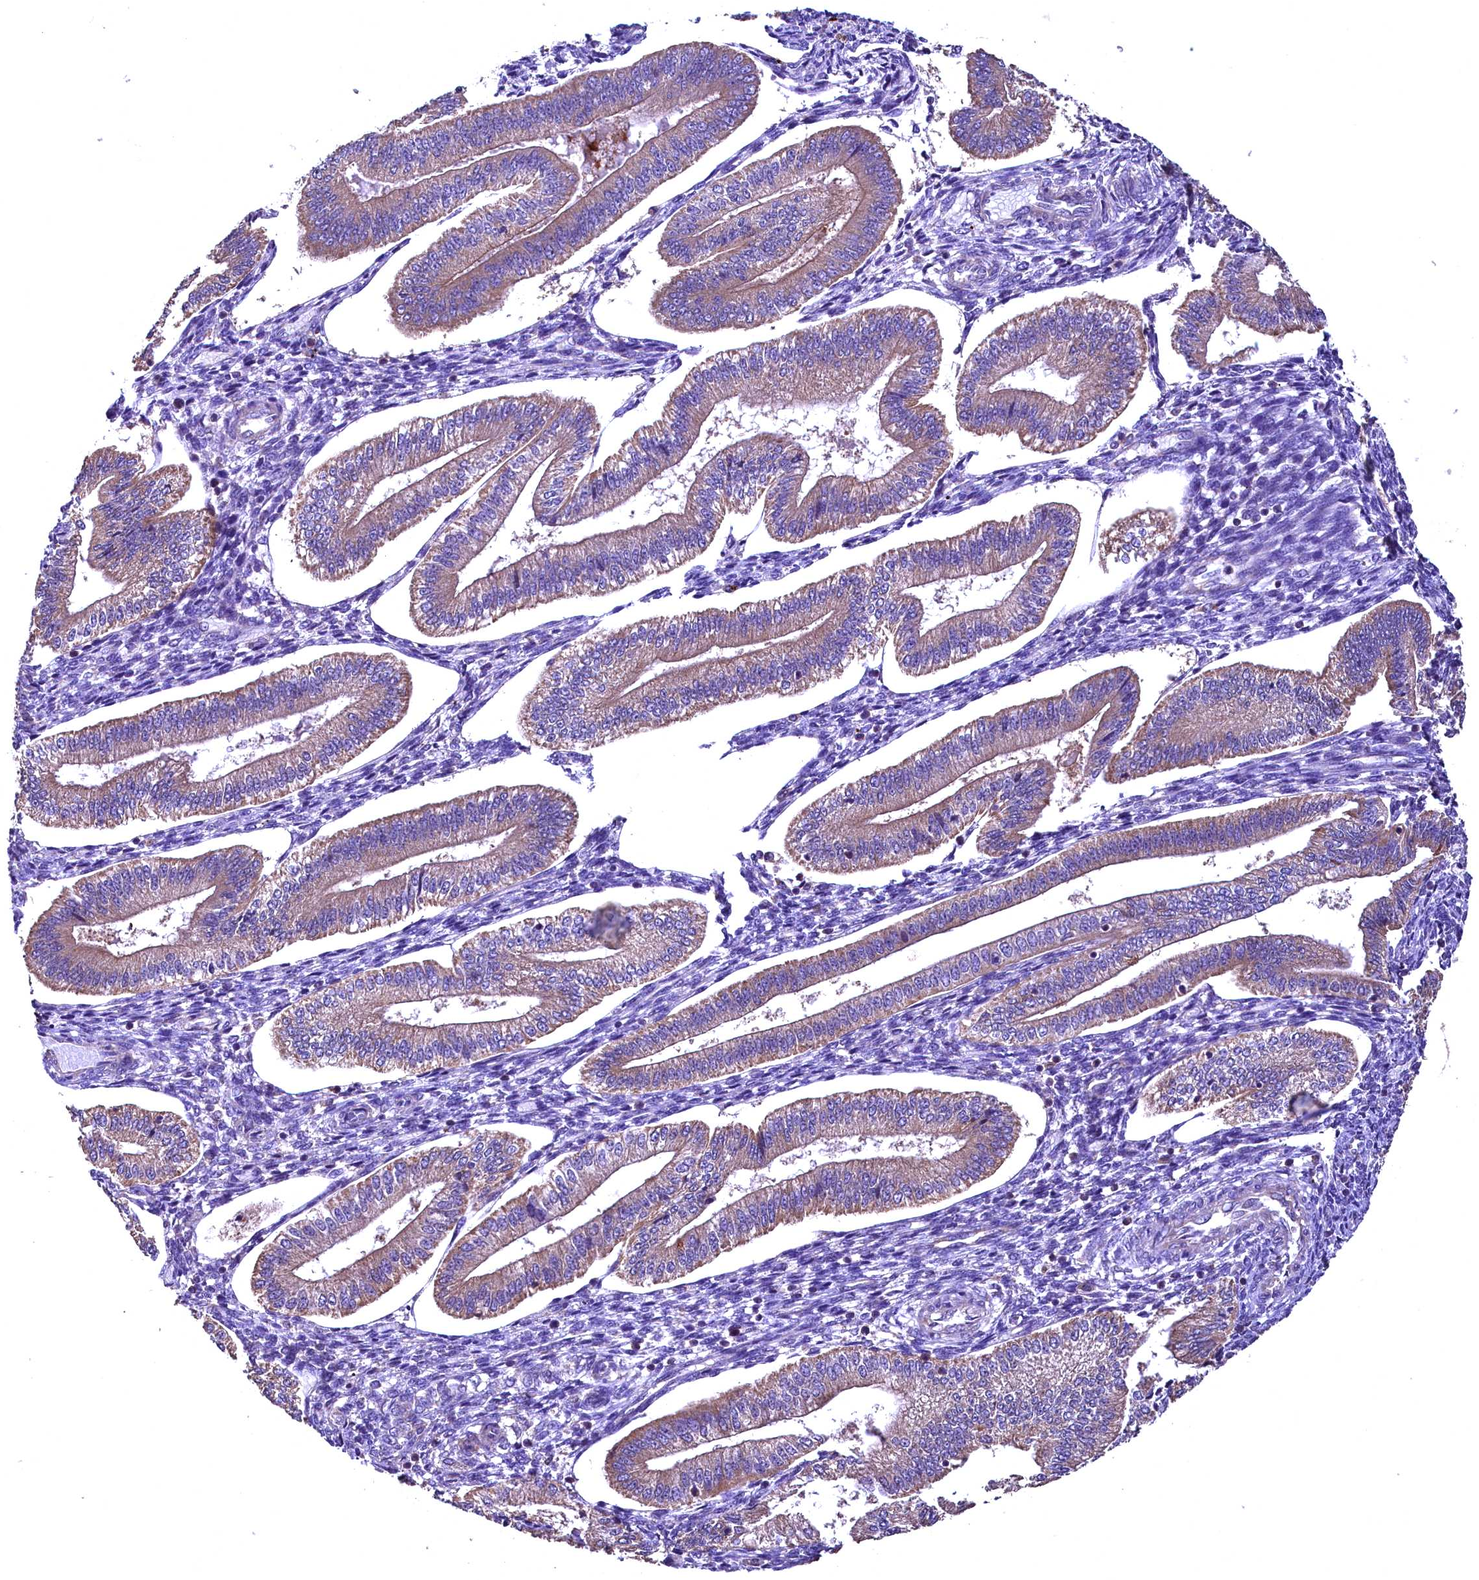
{"staining": {"intensity": "negative", "quantity": "none", "location": "none"}, "tissue": "endometrium", "cell_type": "Cells in endometrial stroma", "image_type": "normal", "snomed": [{"axis": "morphology", "description": "Normal tissue, NOS"}, {"axis": "topography", "description": "Endometrium"}], "caption": "Protein analysis of unremarkable endometrium reveals no significant expression in cells in endometrial stroma. (Immunohistochemistry, brightfield microscopy, high magnification).", "gene": "ENKD1", "patient": {"sex": "female", "age": 34}}